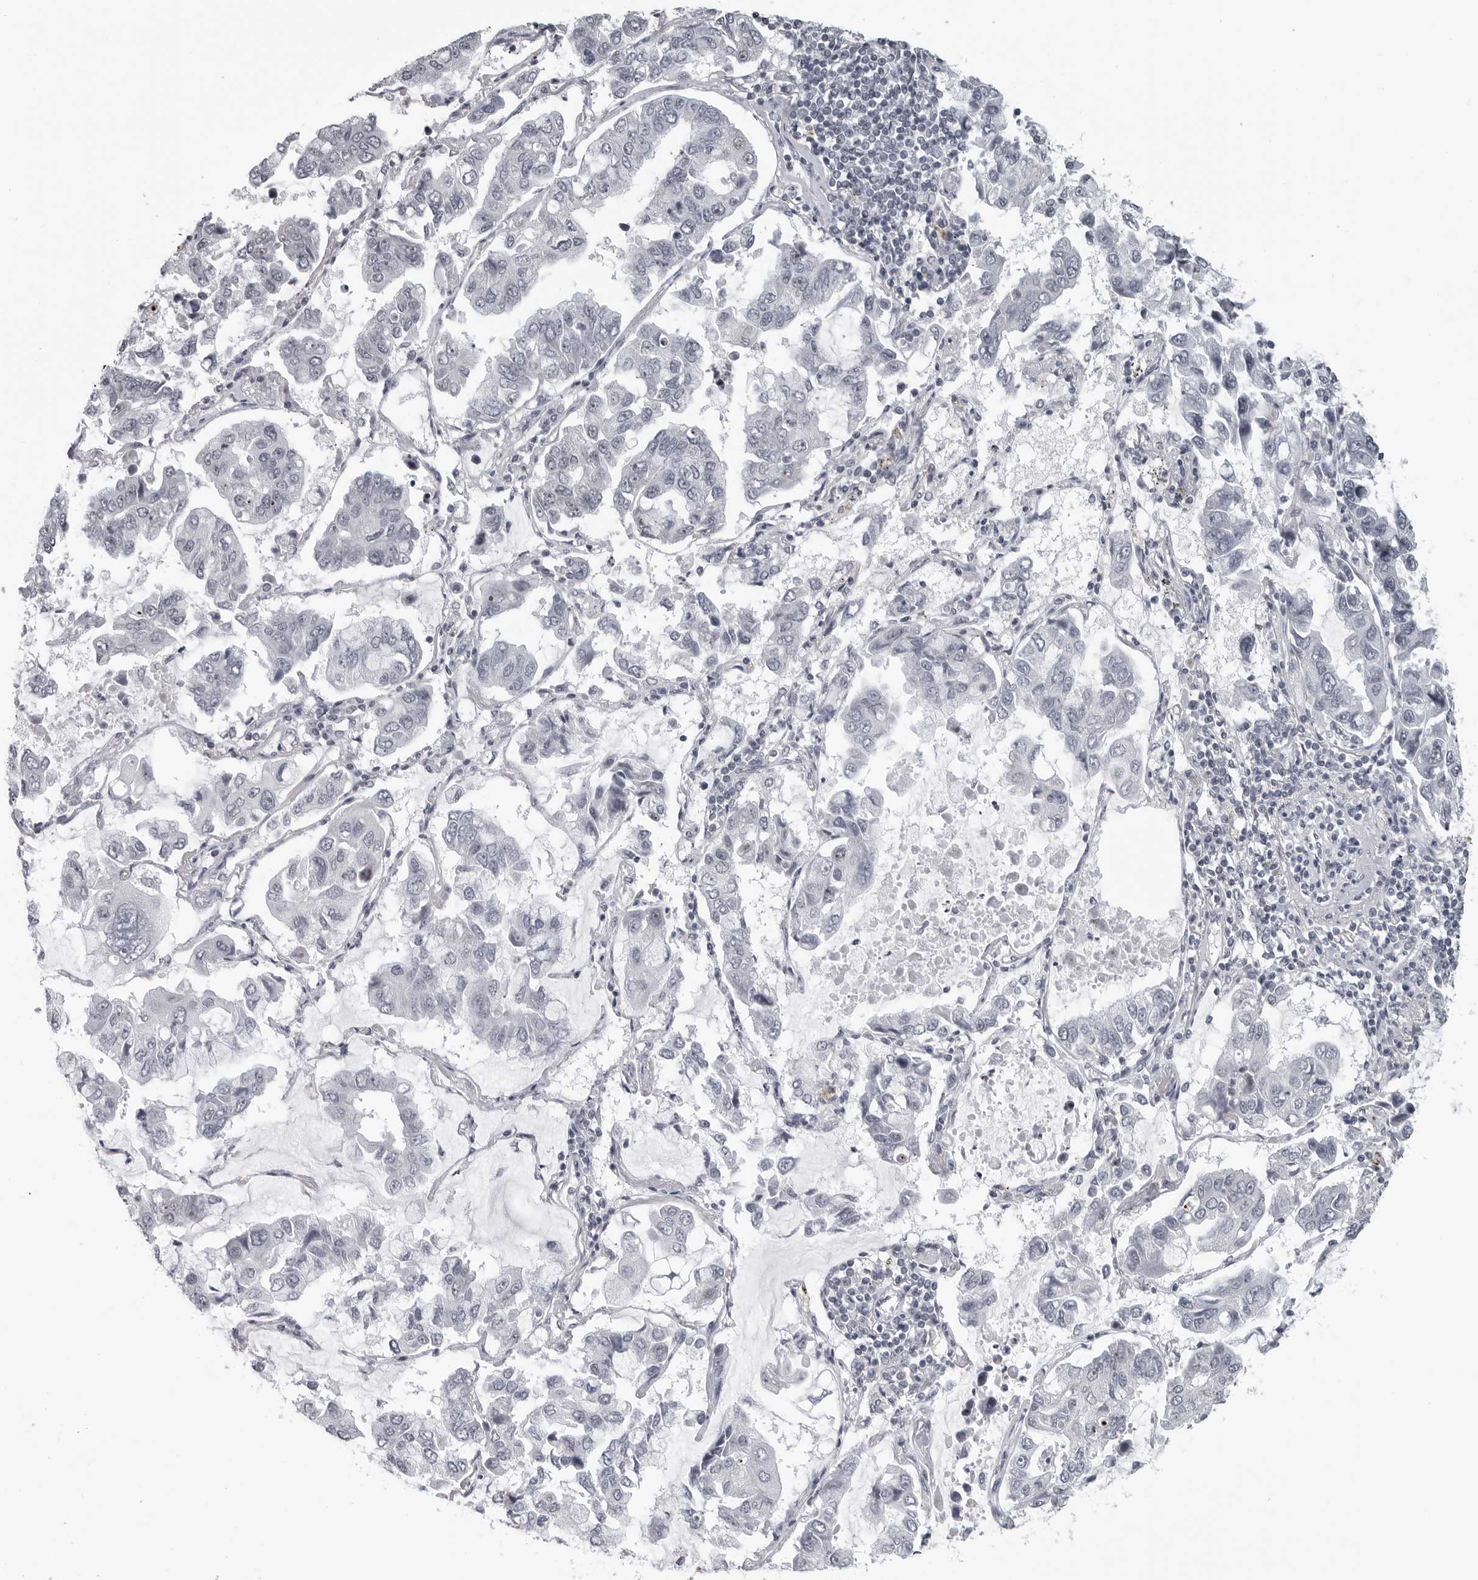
{"staining": {"intensity": "negative", "quantity": "none", "location": "none"}, "tissue": "lung cancer", "cell_type": "Tumor cells", "image_type": "cancer", "snomed": [{"axis": "morphology", "description": "Adenocarcinoma, NOS"}, {"axis": "topography", "description": "Lung"}], "caption": "A micrograph of human lung cancer is negative for staining in tumor cells.", "gene": "DDX54", "patient": {"sex": "male", "age": 64}}